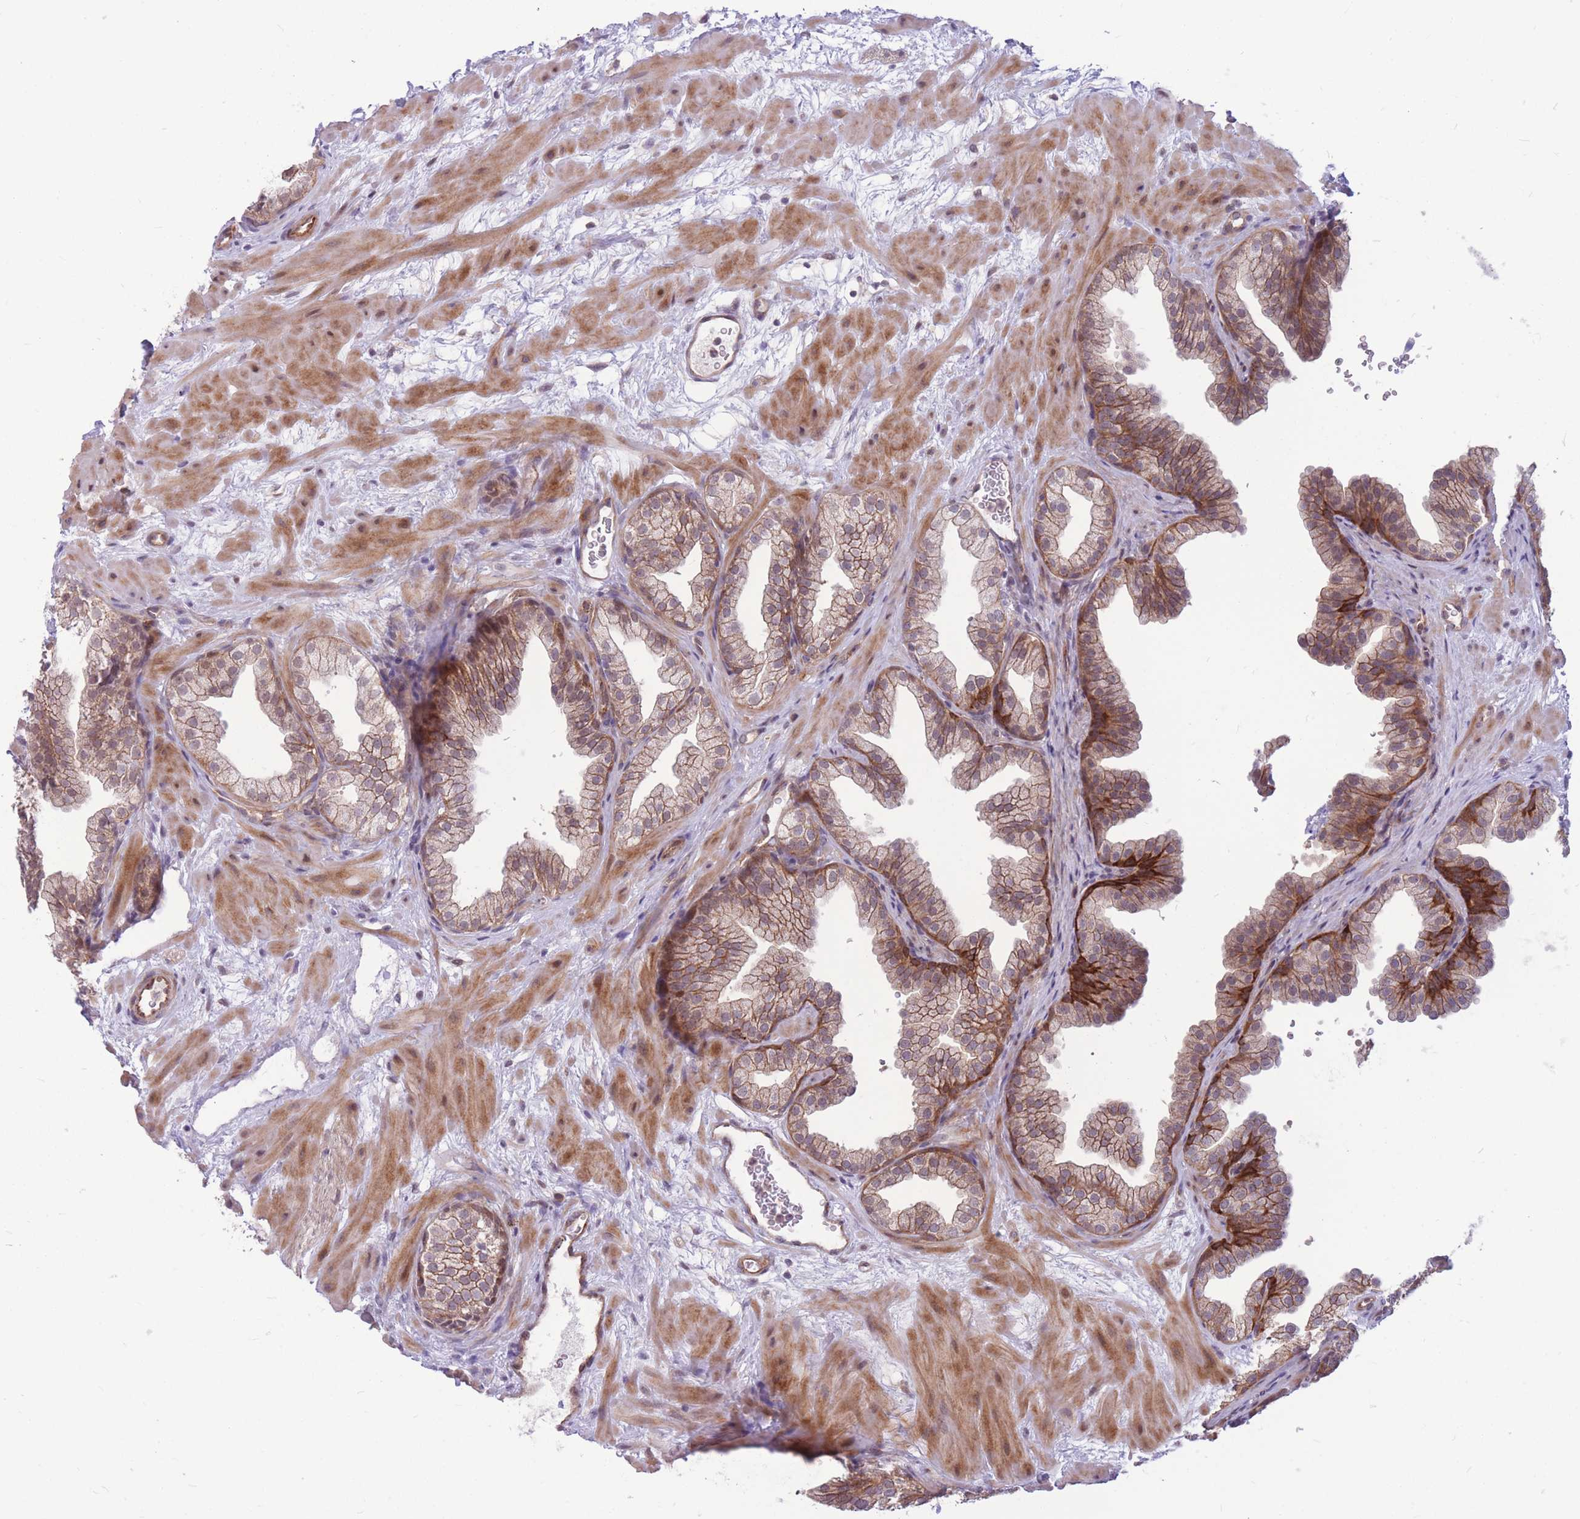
{"staining": {"intensity": "strong", "quantity": "25%-75%", "location": "cytoplasmic/membranous"}, "tissue": "prostate", "cell_type": "Glandular cells", "image_type": "normal", "snomed": [{"axis": "morphology", "description": "Normal tissue, NOS"}, {"axis": "topography", "description": "Prostate"}], "caption": "Protein staining of benign prostate shows strong cytoplasmic/membranous positivity in about 25%-75% of glandular cells.", "gene": "TCF20", "patient": {"sex": "male", "age": 37}}